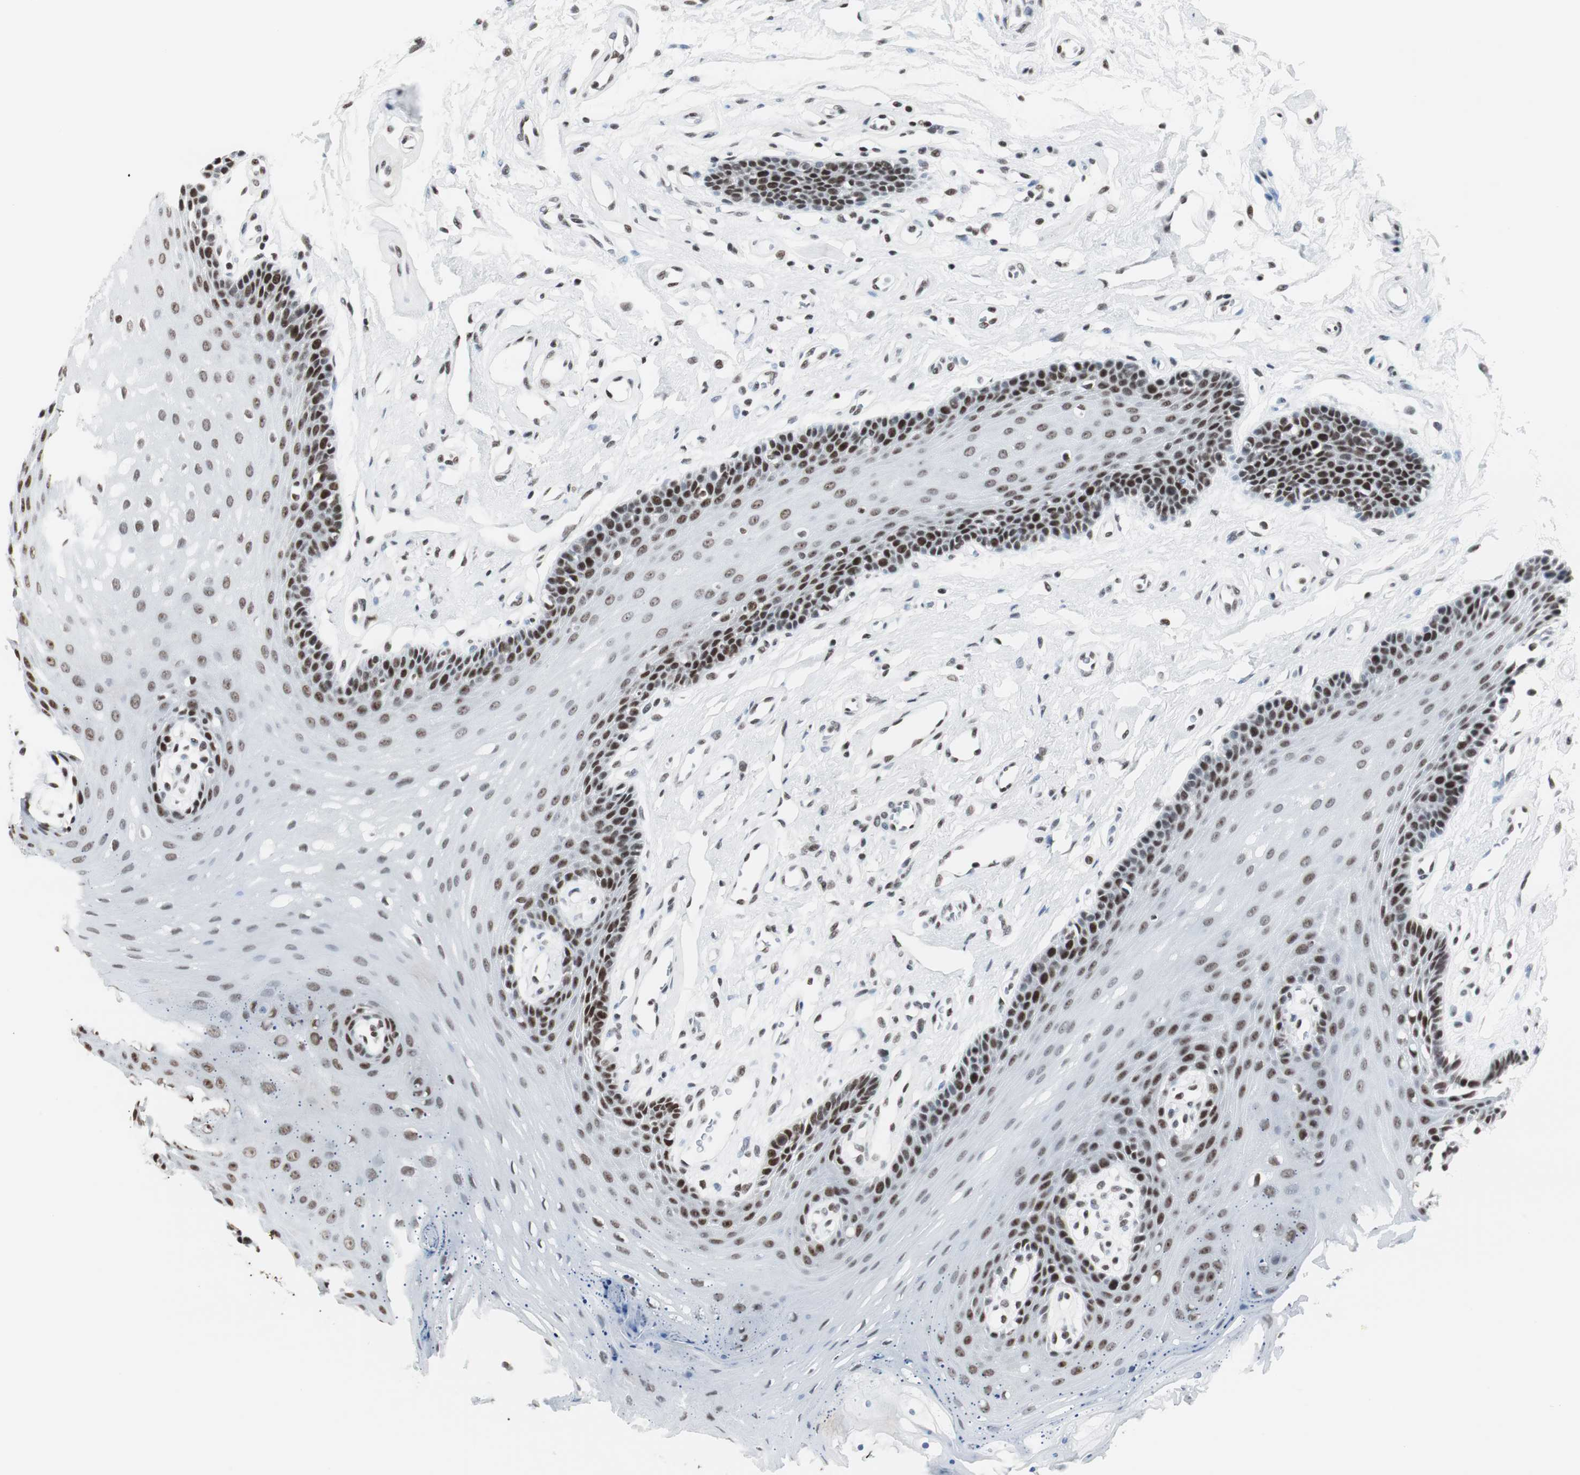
{"staining": {"intensity": "strong", "quantity": ">75%", "location": "nuclear"}, "tissue": "oral mucosa", "cell_type": "Squamous epithelial cells", "image_type": "normal", "snomed": [{"axis": "morphology", "description": "Normal tissue, NOS"}, {"axis": "topography", "description": "Oral tissue"}], "caption": "A histopathology image of oral mucosa stained for a protein exhibits strong nuclear brown staining in squamous epithelial cells.", "gene": "XRCC1", "patient": {"sex": "male", "age": 62}}